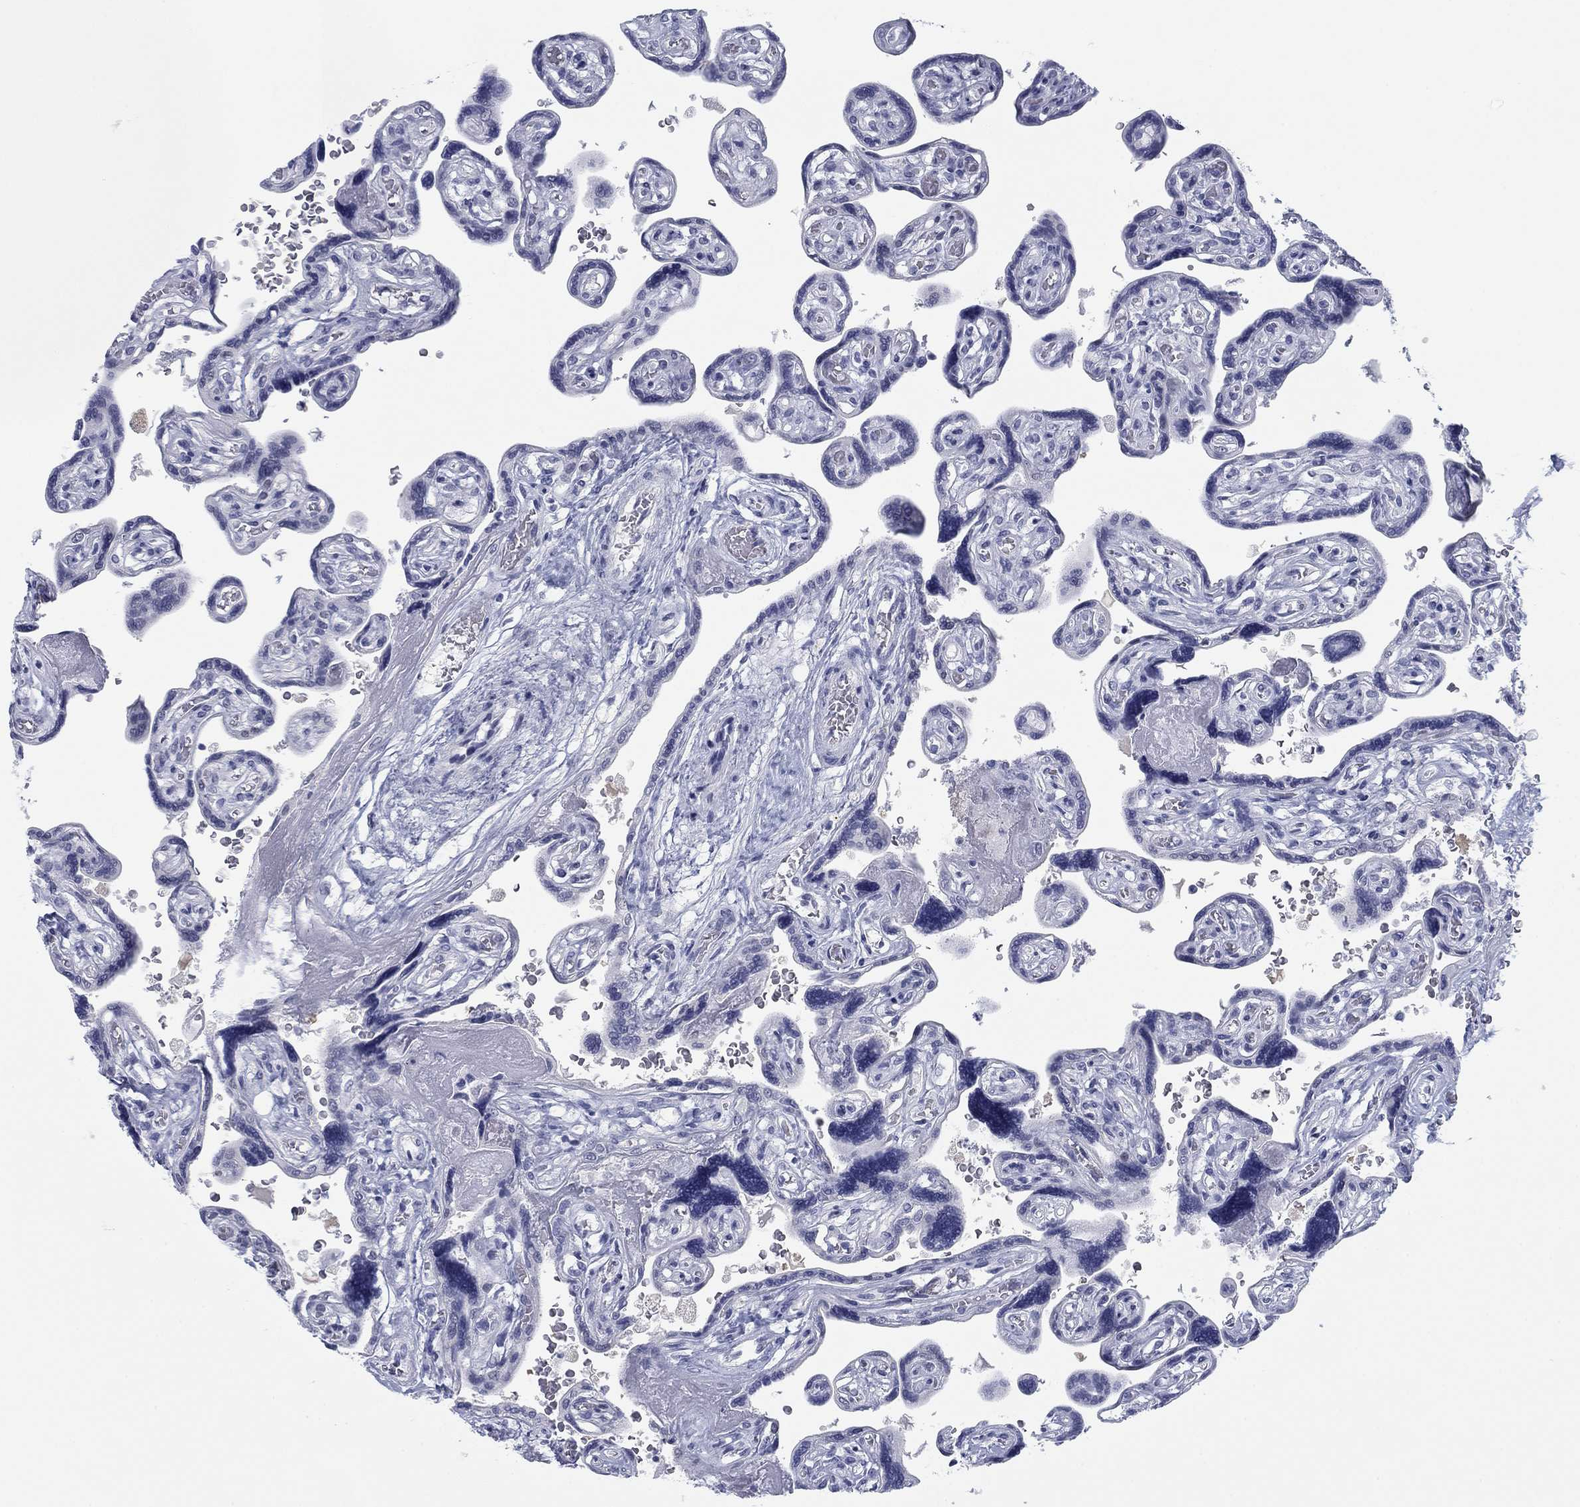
{"staining": {"intensity": "negative", "quantity": "none", "location": "none"}, "tissue": "placenta", "cell_type": "Decidual cells", "image_type": "normal", "snomed": [{"axis": "morphology", "description": "Normal tissue, NOS"}, {"axis": "topography", "description": "Placenta"}], "caption": "IHC micrograph of normal placenta stained for a protein (brown), which exhibits no expression in decidual cells. (Stains: DAB immunohistochemistry (IHC) with hematoxylin counter stain, Microscopy: brightfield microscopy at high magnification).", "gene": "DNAL1", "patient": {"sex": "female", "age": 32}}